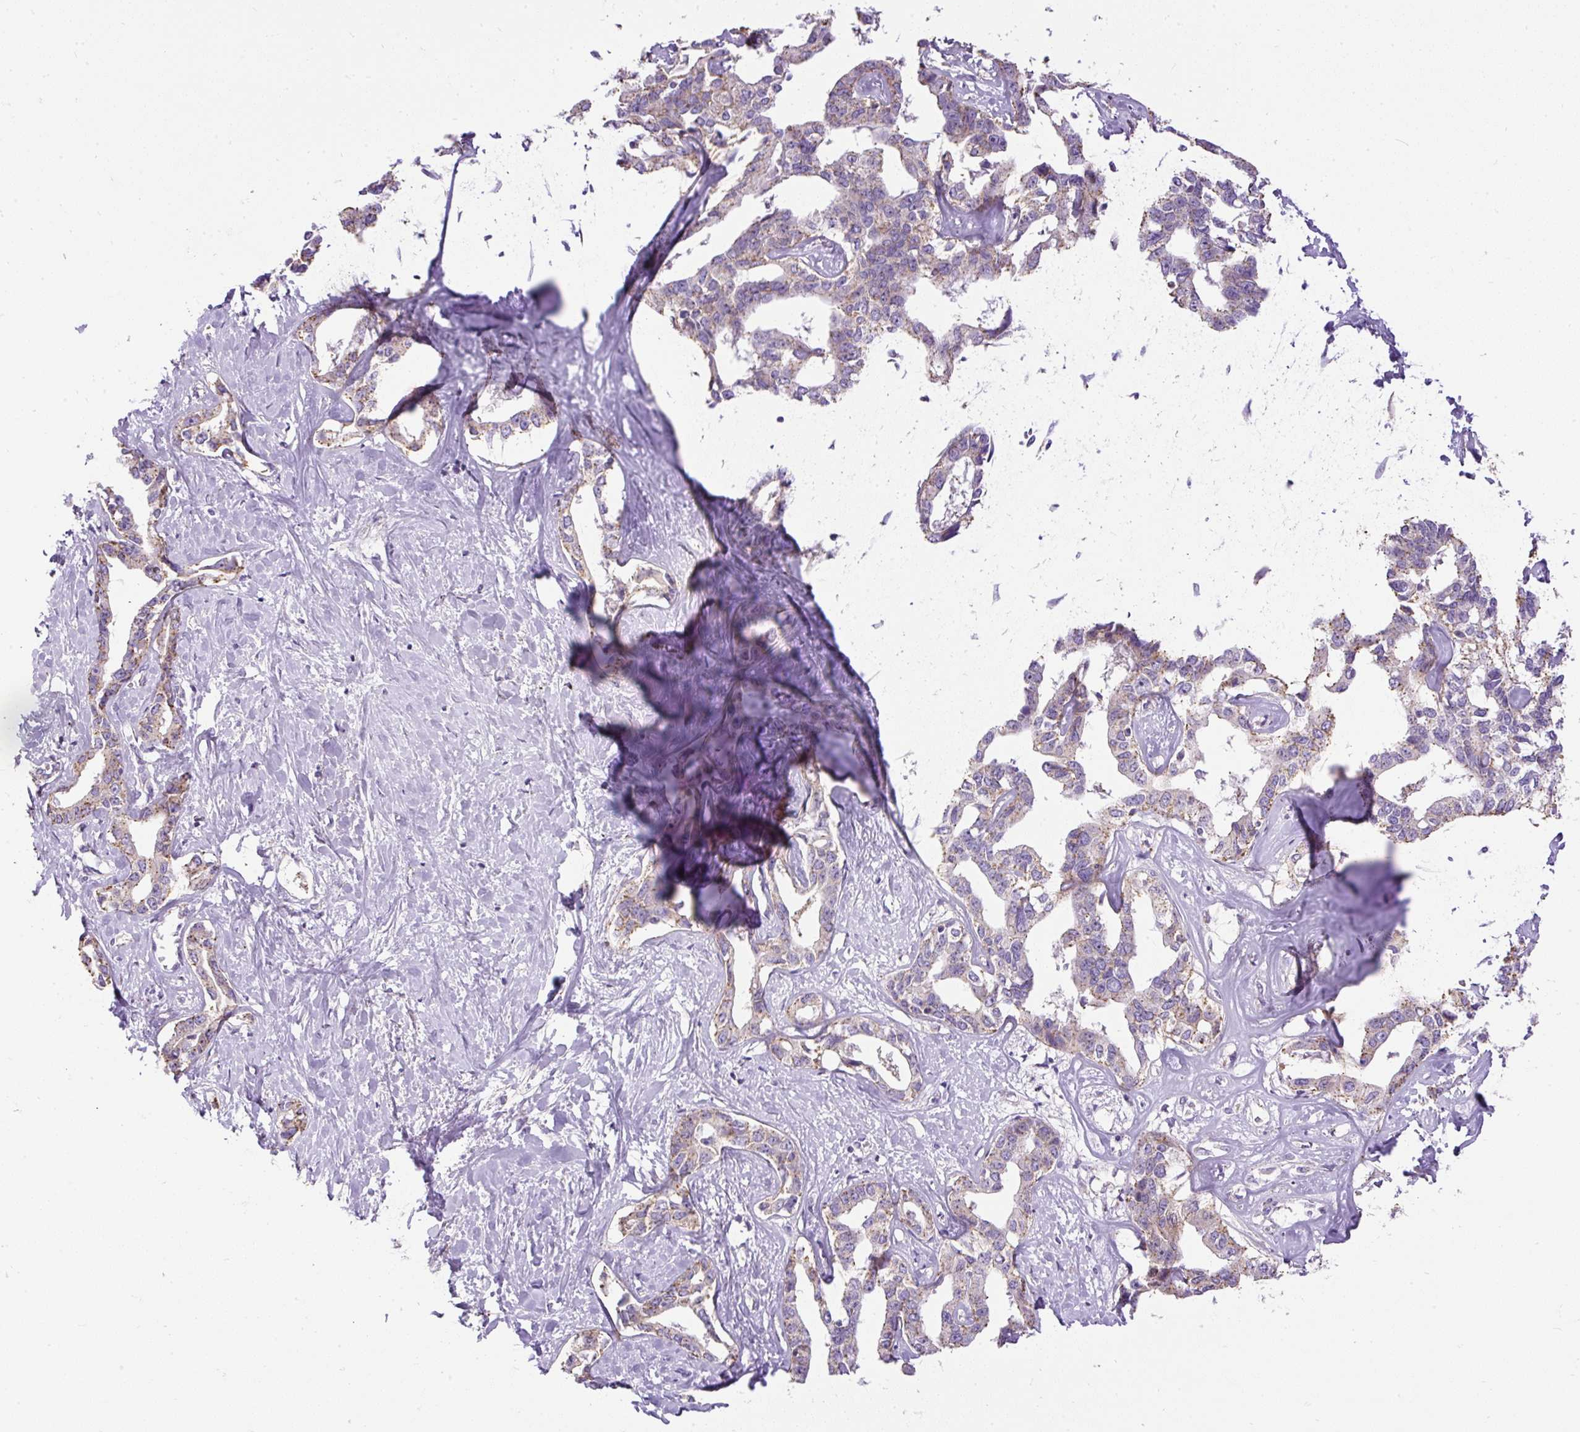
{"staining": {"intensity": "weak", "quantity": "25%-75%", "location": "cytoplasmic/membranous"}, "tissue": "liver cancer", "cell_type": "Tumor cells", "image_type": "cancer", "snomed": [{"axis": "morphology", "description": "Cholangiocarcinoma"}, {"axis": "topography", "description": "Liver"}], "caption": "Brown immunohistochemical staining in liver cancer (cholangiocarcinoma) demonstrates weak cytoplasmic/membranous staining in approximately 25%-75% of tumor cells. (Brightfield microscopy of DAB IHC at high magnification).", "gene": "CFAP47", "patient": {"sex": "male", "age": 59}}